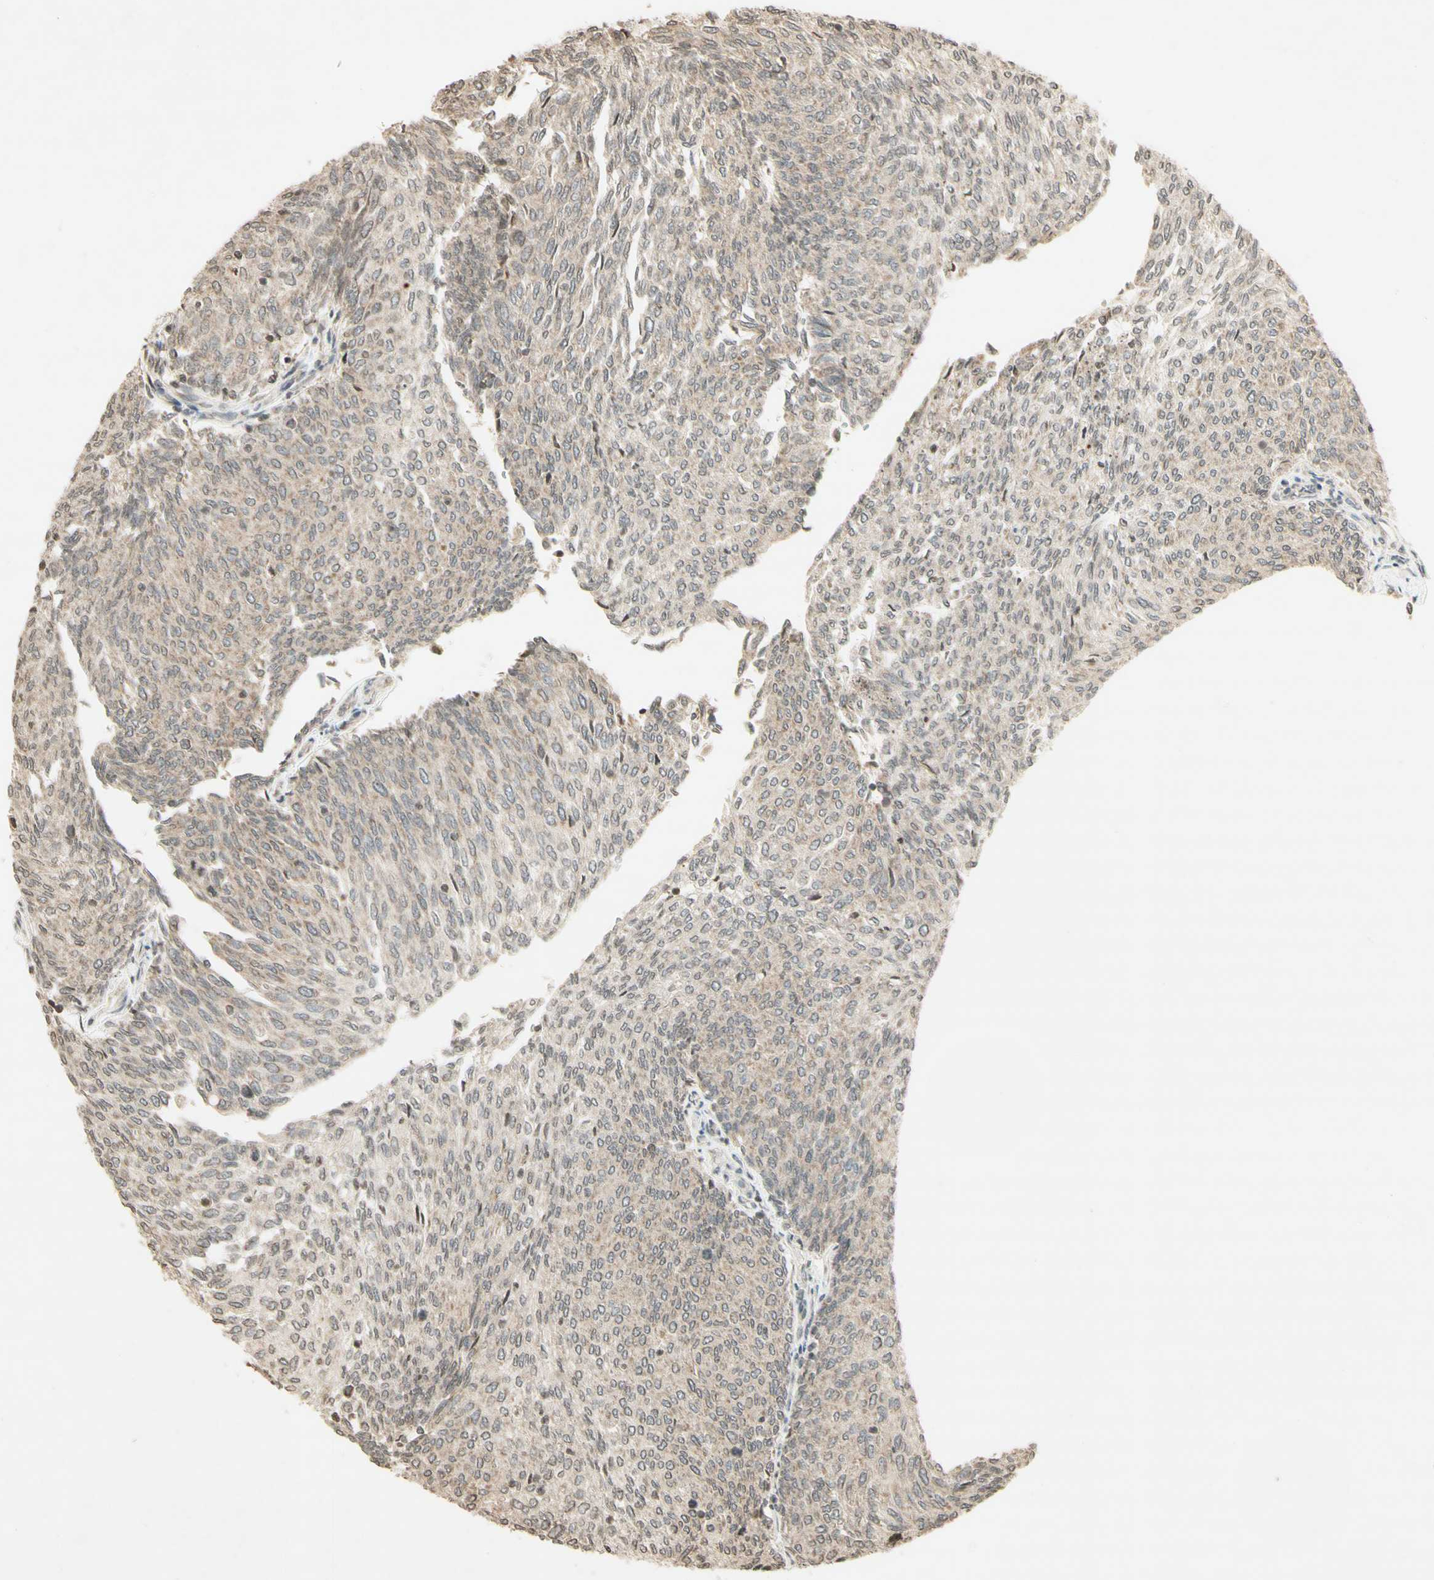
{"staining": {"intensity": "weak", "quantity": "25%-75%", "location": "cytoplasmic/membranous"}, "tissue": "urothelial cancer", "cell_type": "Tumor cells", "image_type": "cancer", "snomed": [{"axis": "morphology", "description": "Urothelial carcinoma, Low grade"}, {"axis": "topography", "description": "Urinary bladder"}], "caption": "This is a micrograph of immunohistochemistry staining of urothelial cancer, which shows weak expression in the cytoplasmic/membranous of tumor cells.", "gene": "CCNI", "patient": {"sex": "female", "age": 79}}